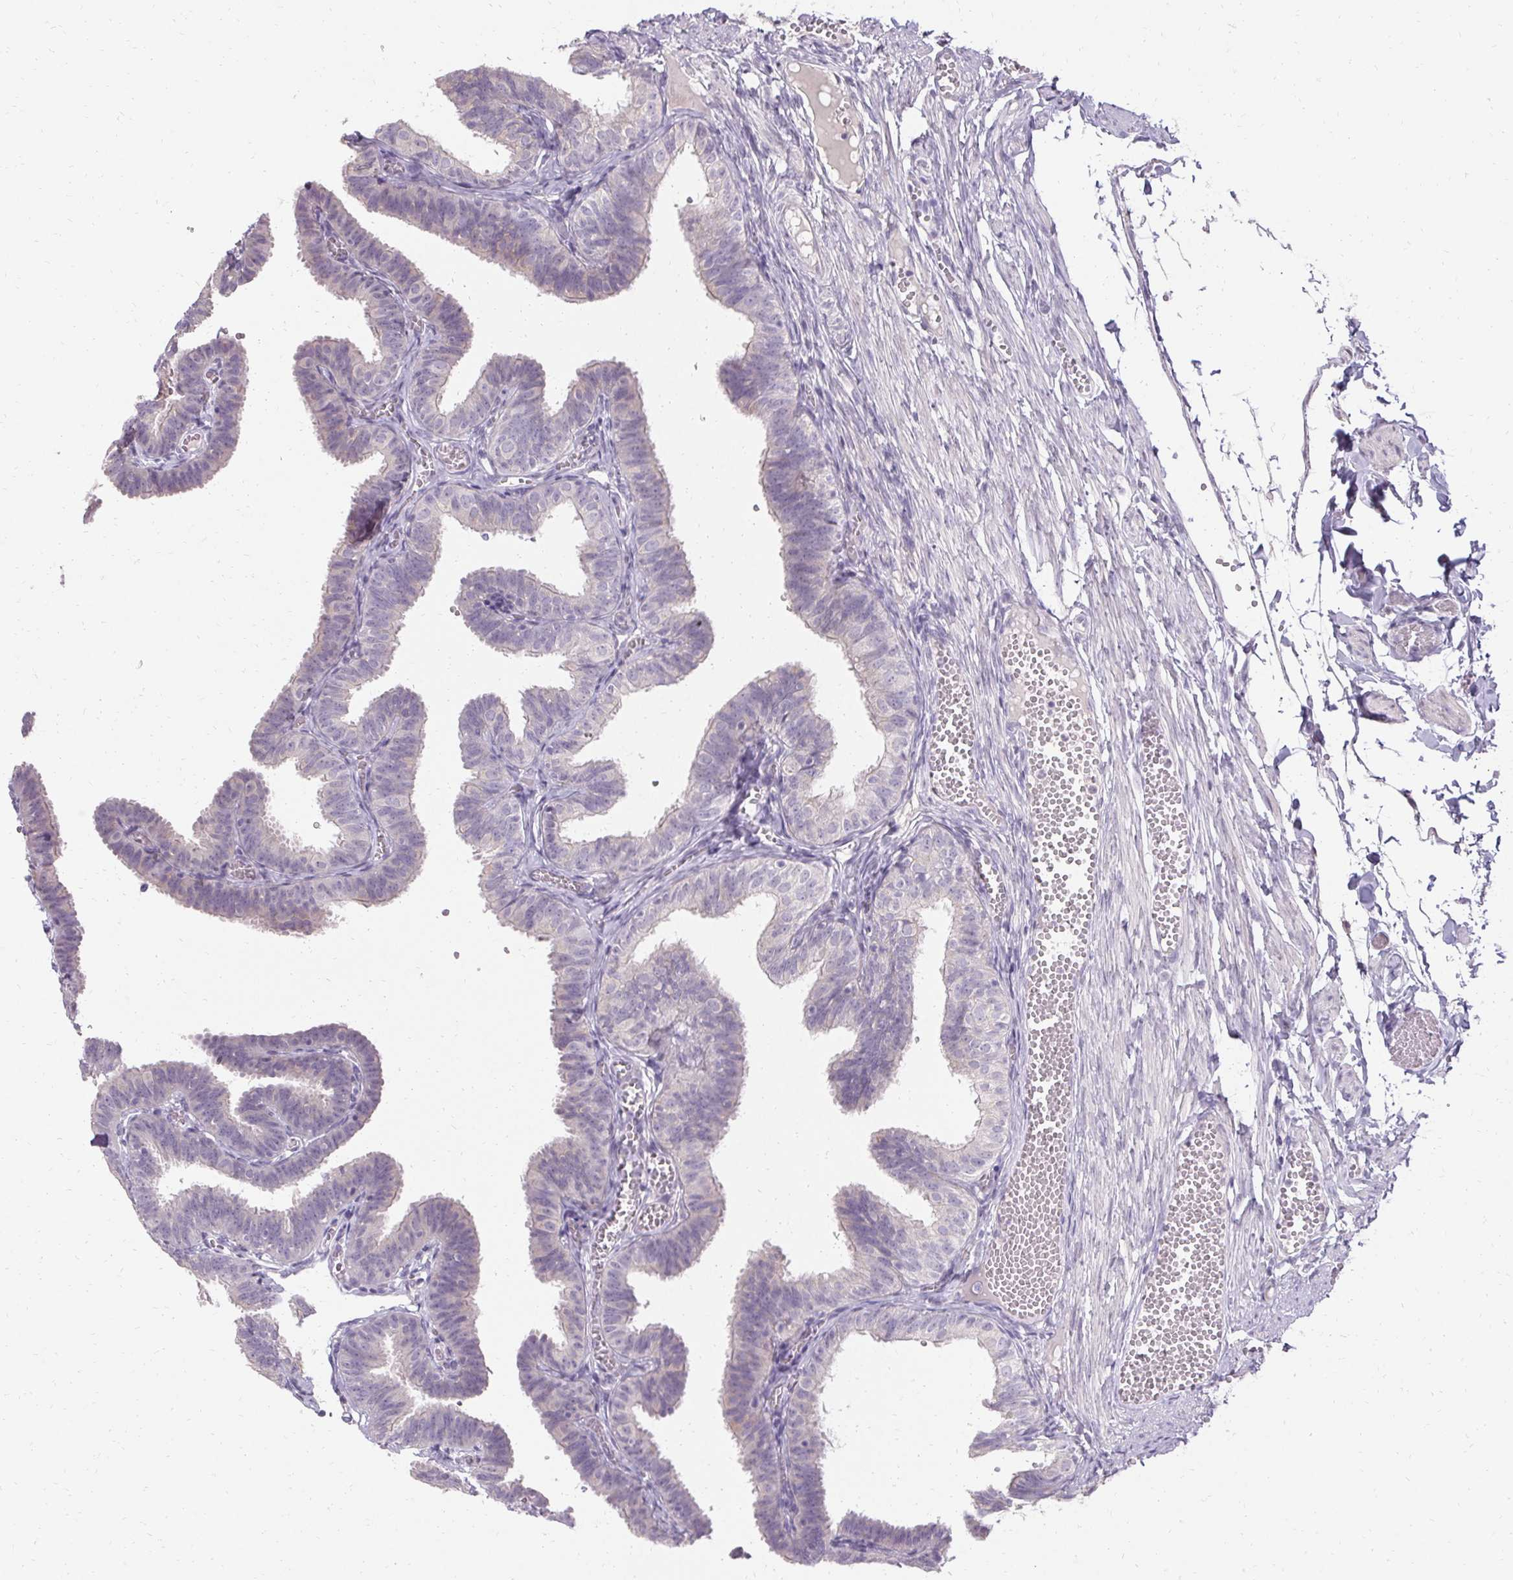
{"staining": {"intensity": "negative", "quantity": "none", "location": "none"}, "tissue": "fallopian tube", "cell_type": "Glandular cells", "image_type": "normal", "snomed": [{"axis": "morphology", "description": "Normal tissue, NOS"}, {"axis": "topography", "description": "Fallopian tube"}], "caption": "Immunohistochemistry (IHC) histopathology image of unremarkable fallopian tube stained for a protein (brown), which displays no positivity in glandular cells. Brightfield microscopy of IHC stained with DAB (3,3'-diaminobenzidine) (brown) and hematoxylin (blue), captured at high magnification.", "gene": "HSD17B3", "patient": {"sex": "female", "age": 25}}